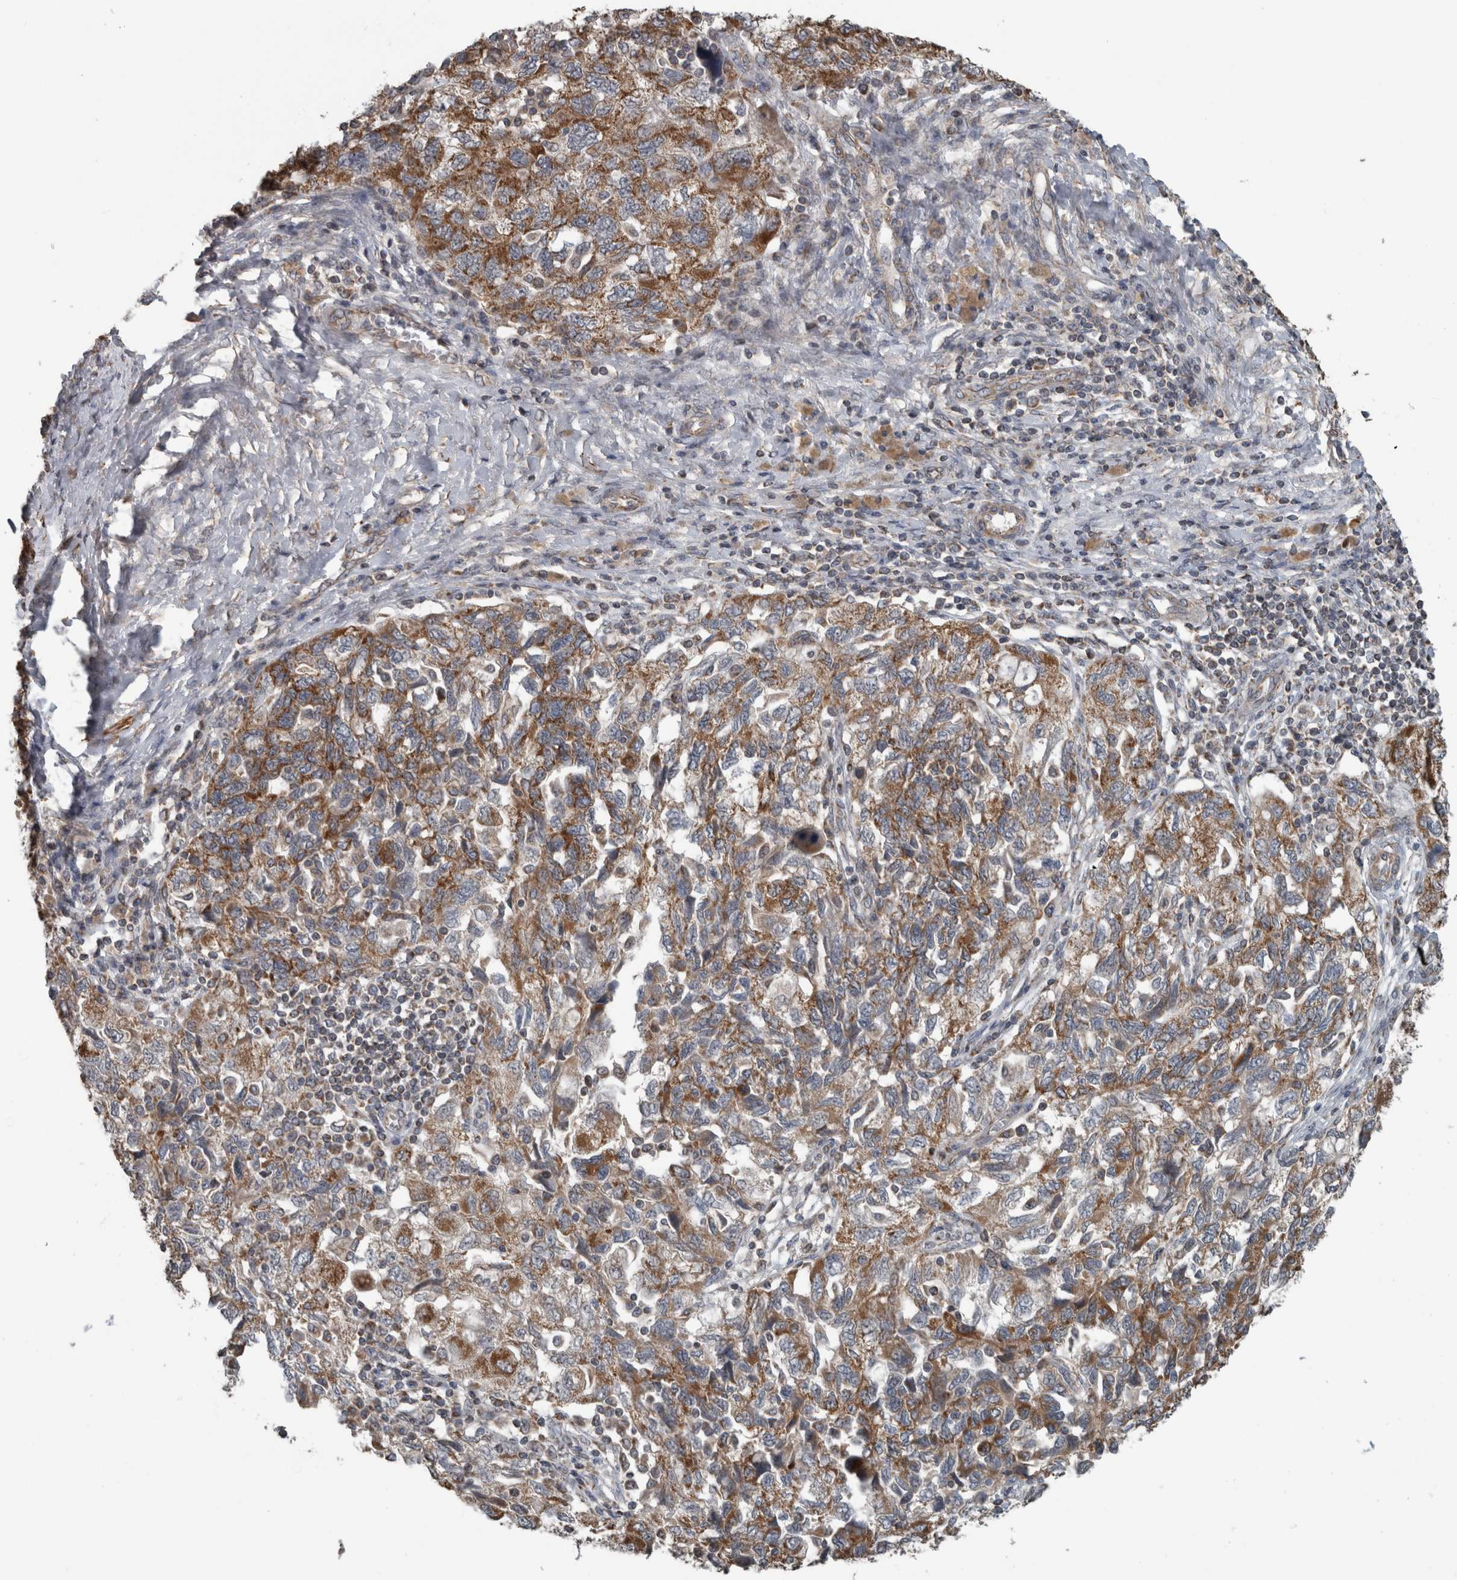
{"staining": {"intensity": "moderate", "quantity": ">75%", "location": "cytoplasmic/membranous"}, "tissue": "ovarian cancer", "cell_type": "Tumor cells", "image_type": "cancer", "snomed": [{"axis": "morphology", "description": "Carcinoma, NOS"}, {"axis": "morphology", "description": "Cystadenocarcinoma, serous, NOS"}, {"axis": "topography", "description": "Ovary"}], "caption": "Protein staining of ovarian serous cystadenocarcinoma tissue reveals moderate cytoplasmic/membranous expression in about >75% of tumor cells.", "gene": "ARMC1", "patient": {"sex": "female", "age": 69}}